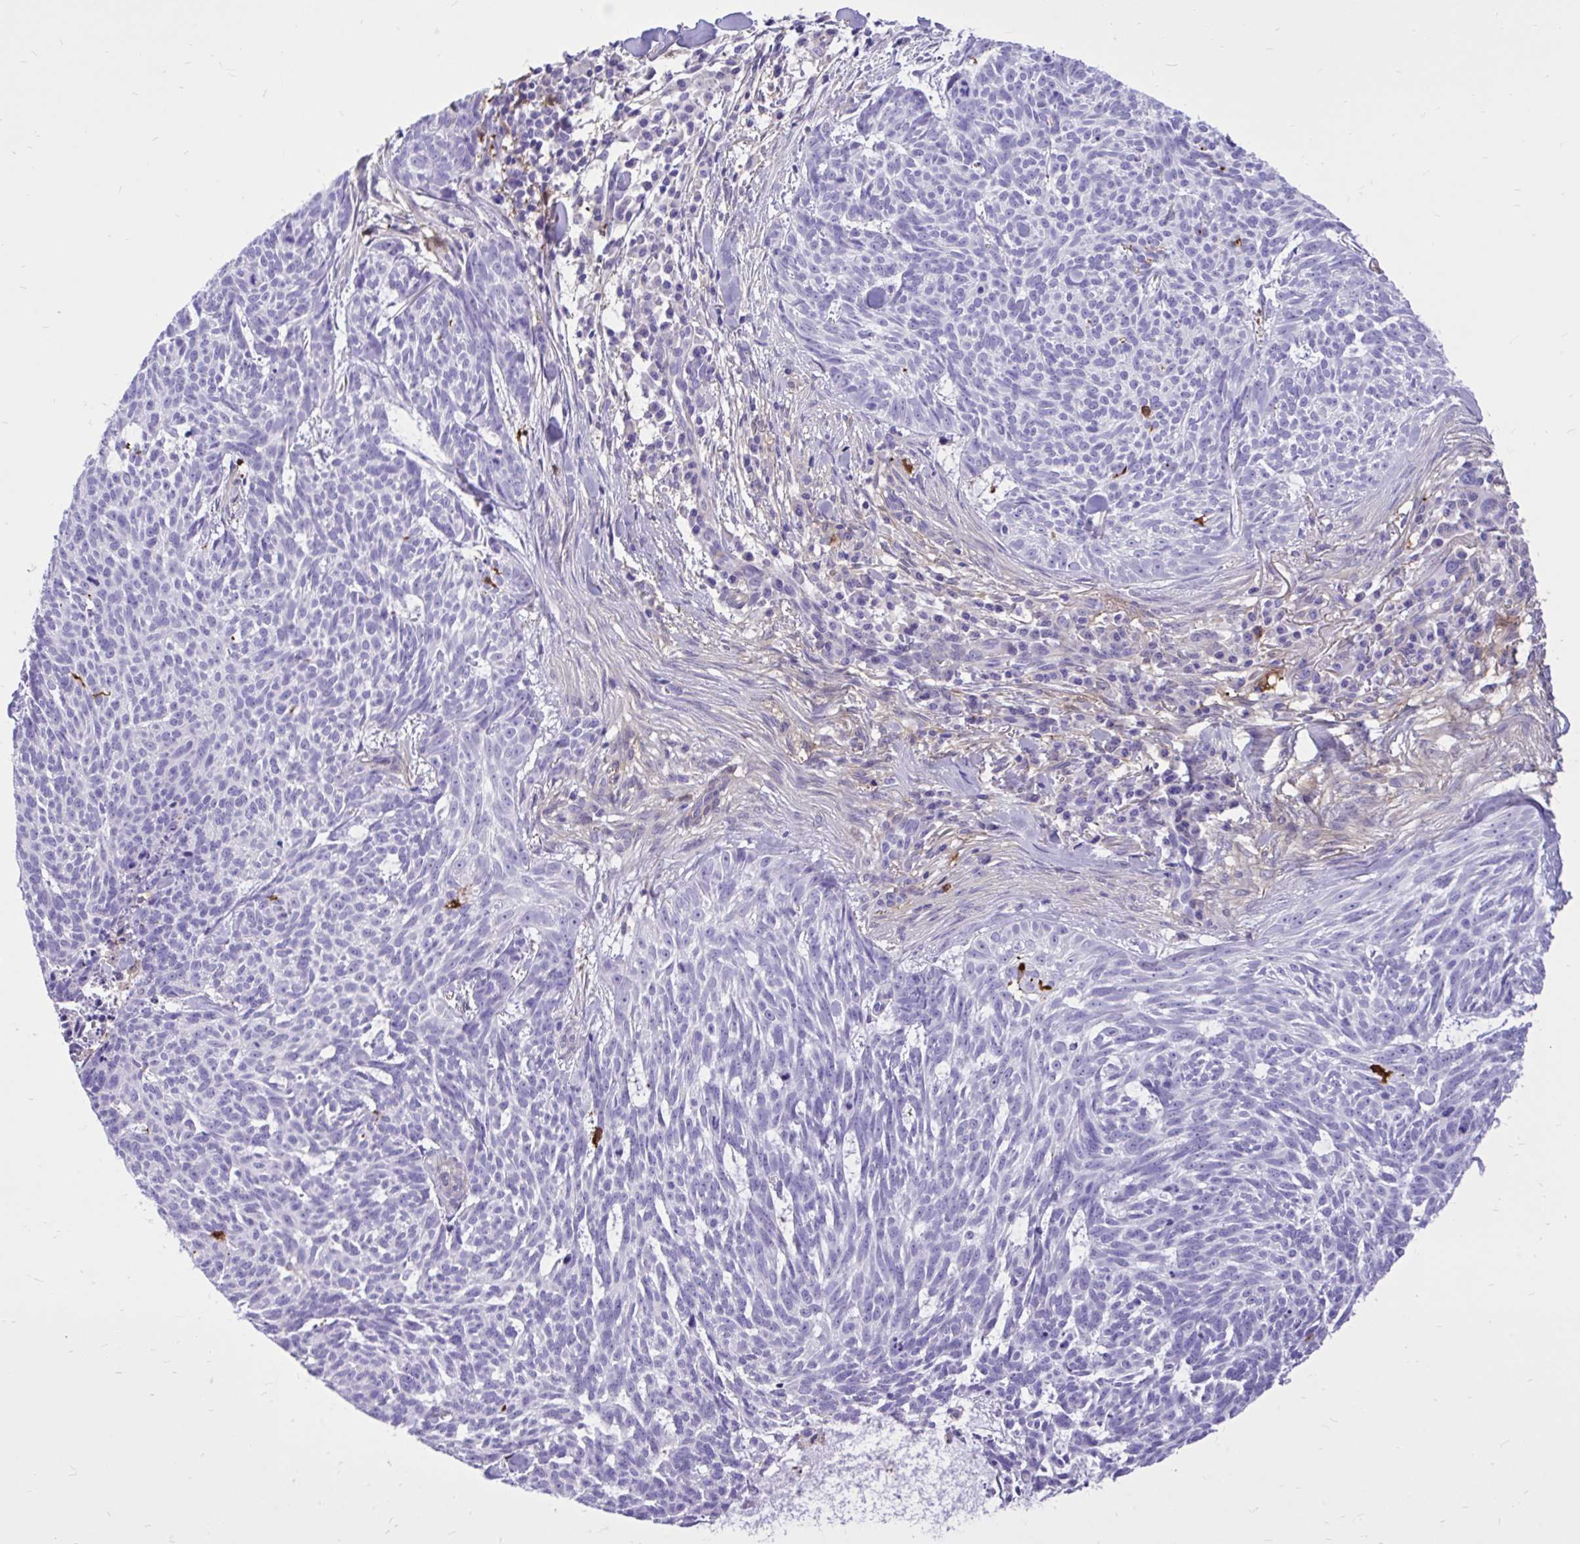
{"staining": {"intensity": "negative", "quantity": "none", "location": "none"}, "tissue": "skin cancer", "cell_type": "Tumor cells", "image_type": "cancer", "snomed": [{"axis": "morphology", "description": "Basal cell carcinoma"}, {"axis": "topography", "description": "Skin"}], "caption": "An image of skin cancer stained for a protein exhibits no brown staining in tumor cells. Nuclei are stained in blue.", "gene": "TLR7", "patient": {"sex": "female", "age": 93}}